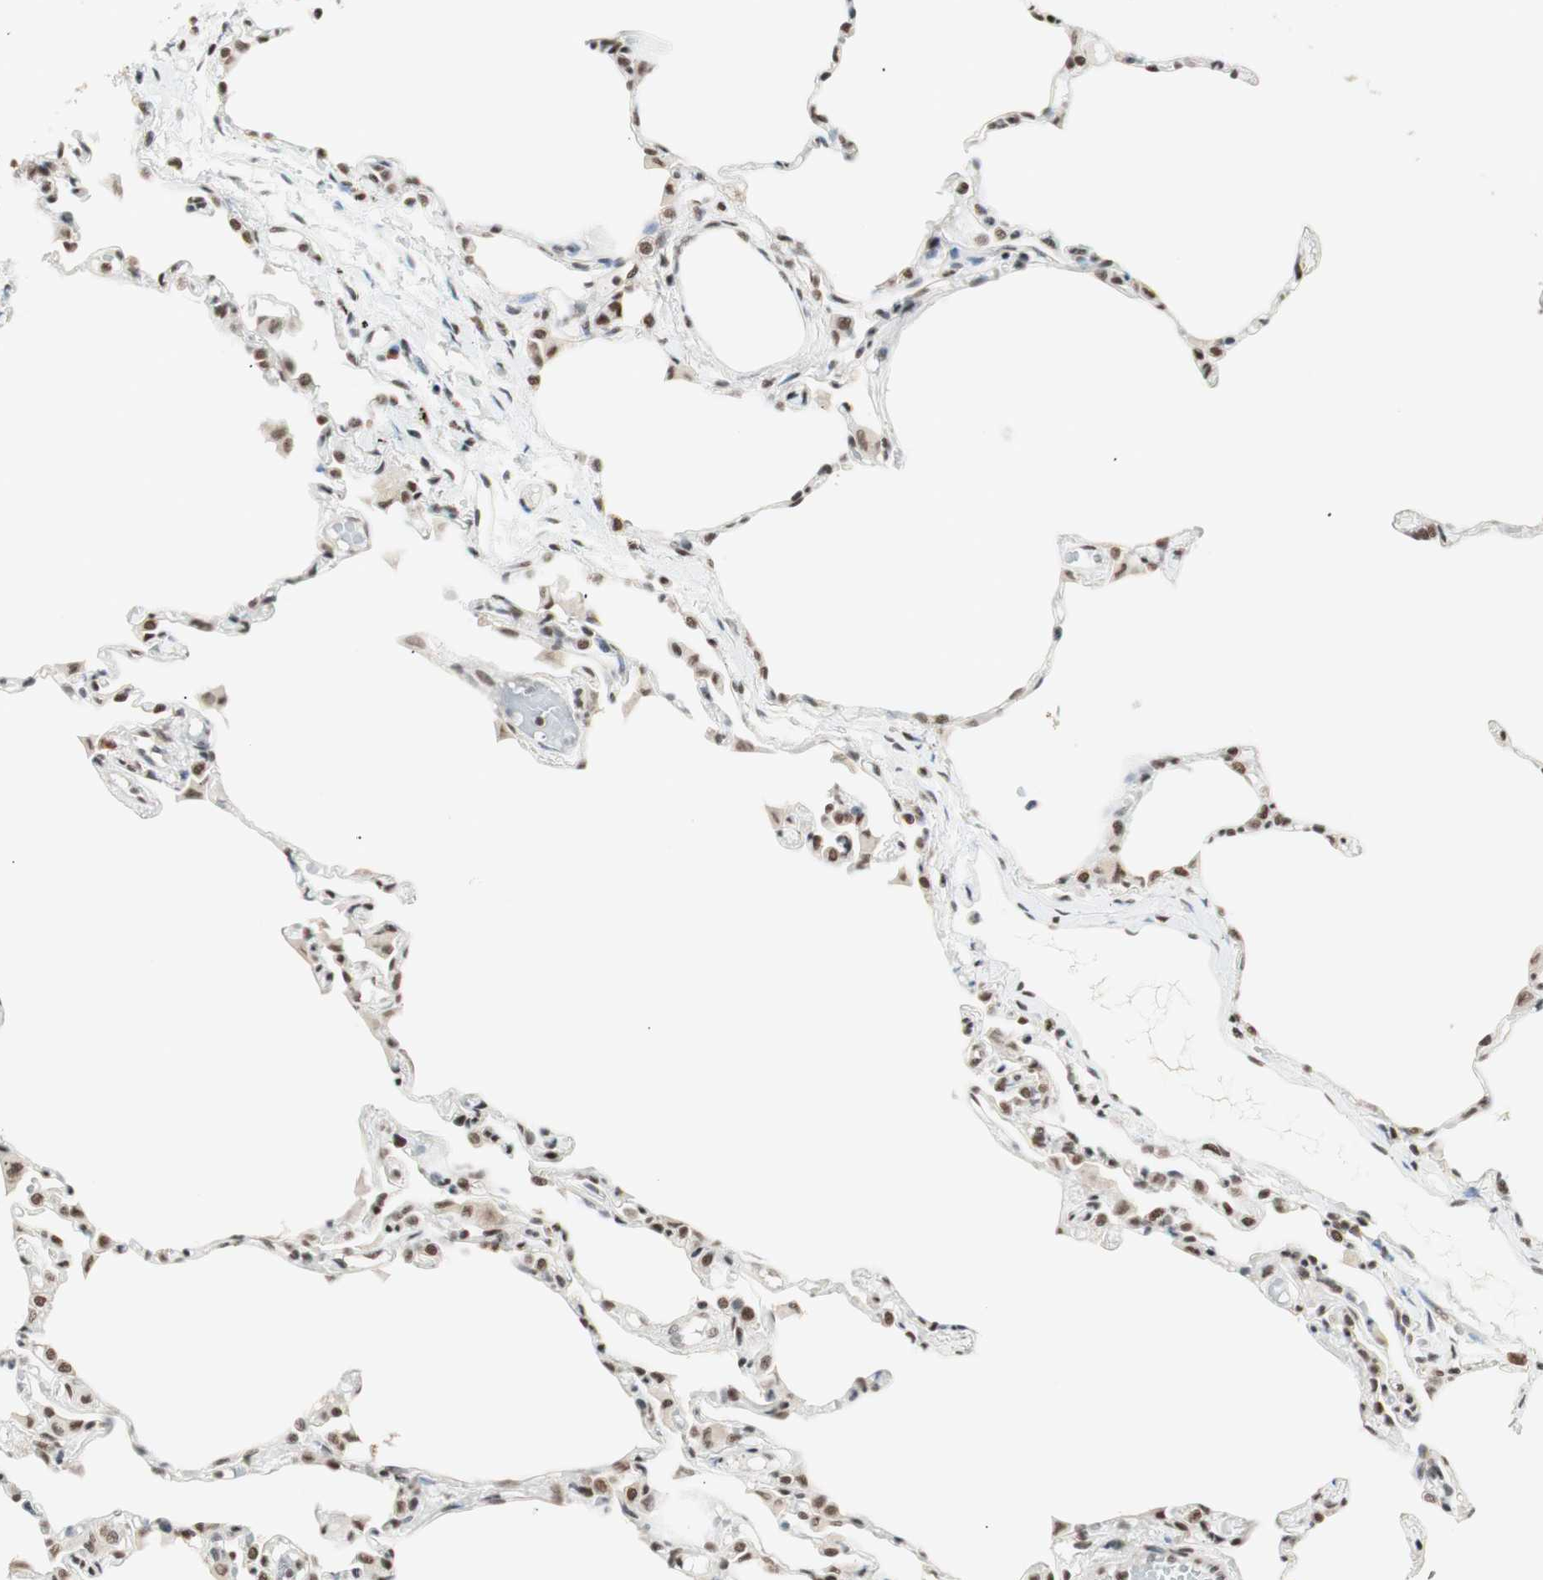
{"staining": {"intensity": "moderate", "quantity": ">75%", "location": "nuclear"}, "tissue": "lung", "cell_type": "Alveolar cells", "image_type": "normal", "snomed": [{"axis": "morphology", "description": "Normal tissue, NOS"}, {"axis": "topography", "description": "Lung"}], "caption": "Benign lung shows moderate nuclear expression in about >75% of alveolar cells (brown staining indicates protein expression, while blue staining denotes nuclei)..", "gene": "SMARCE1", "patient": {"sex": "female", "age": 49}}